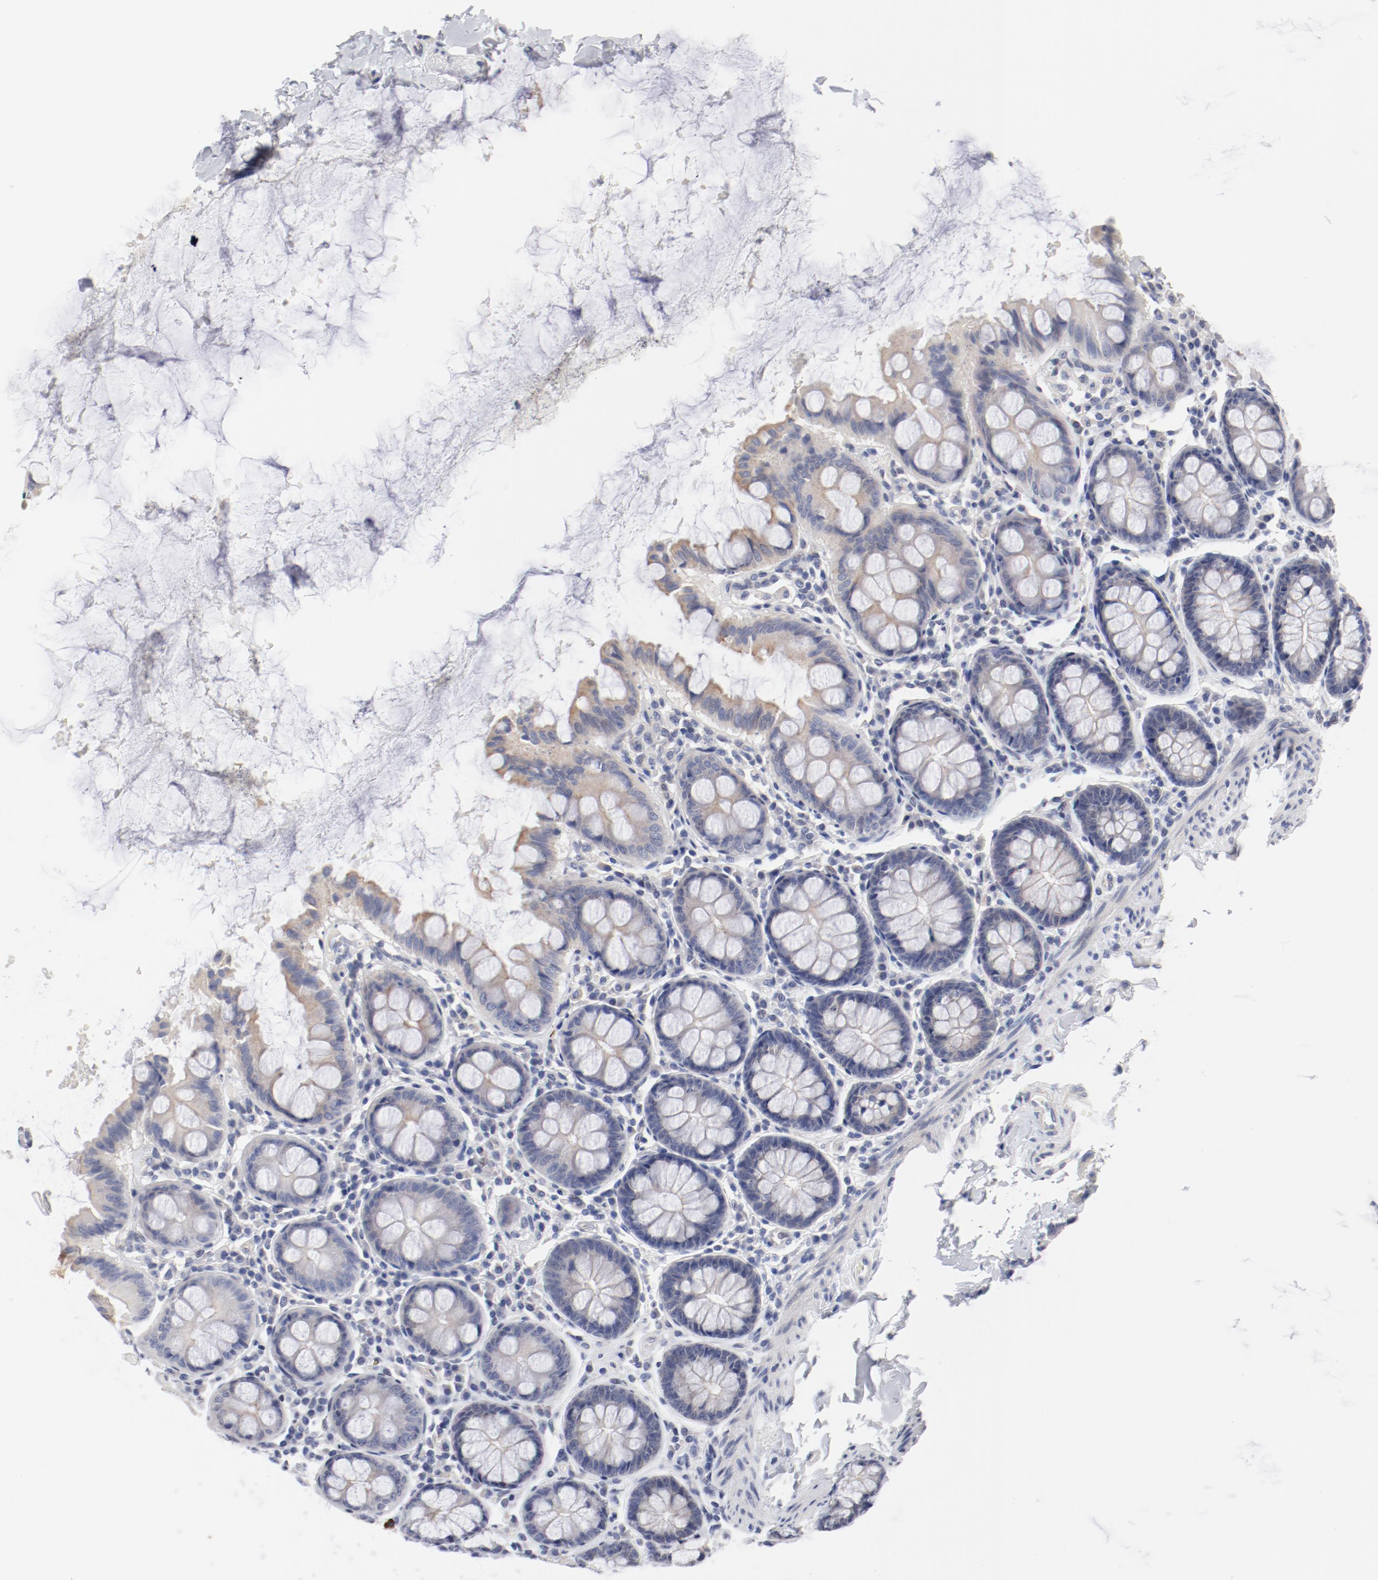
{"staining": {"intensity": "negative", "quantity": "none", "location": "none"}, "tissue": "colon", "cell_type": "Endothelial cells", "image_type": "normal", "snomed": [{"axis": "morphology", "description": "Normal tissue, NOS"}, {"axis": "topography", "description": "Colon"}], "caption": "This is an immunohistochemistry (IHC) micrograph of unremarkable colon. There is no positivity in endothelial cells.", "gene": "GPR143", "patient": {"sex": "female", "age": 61}}